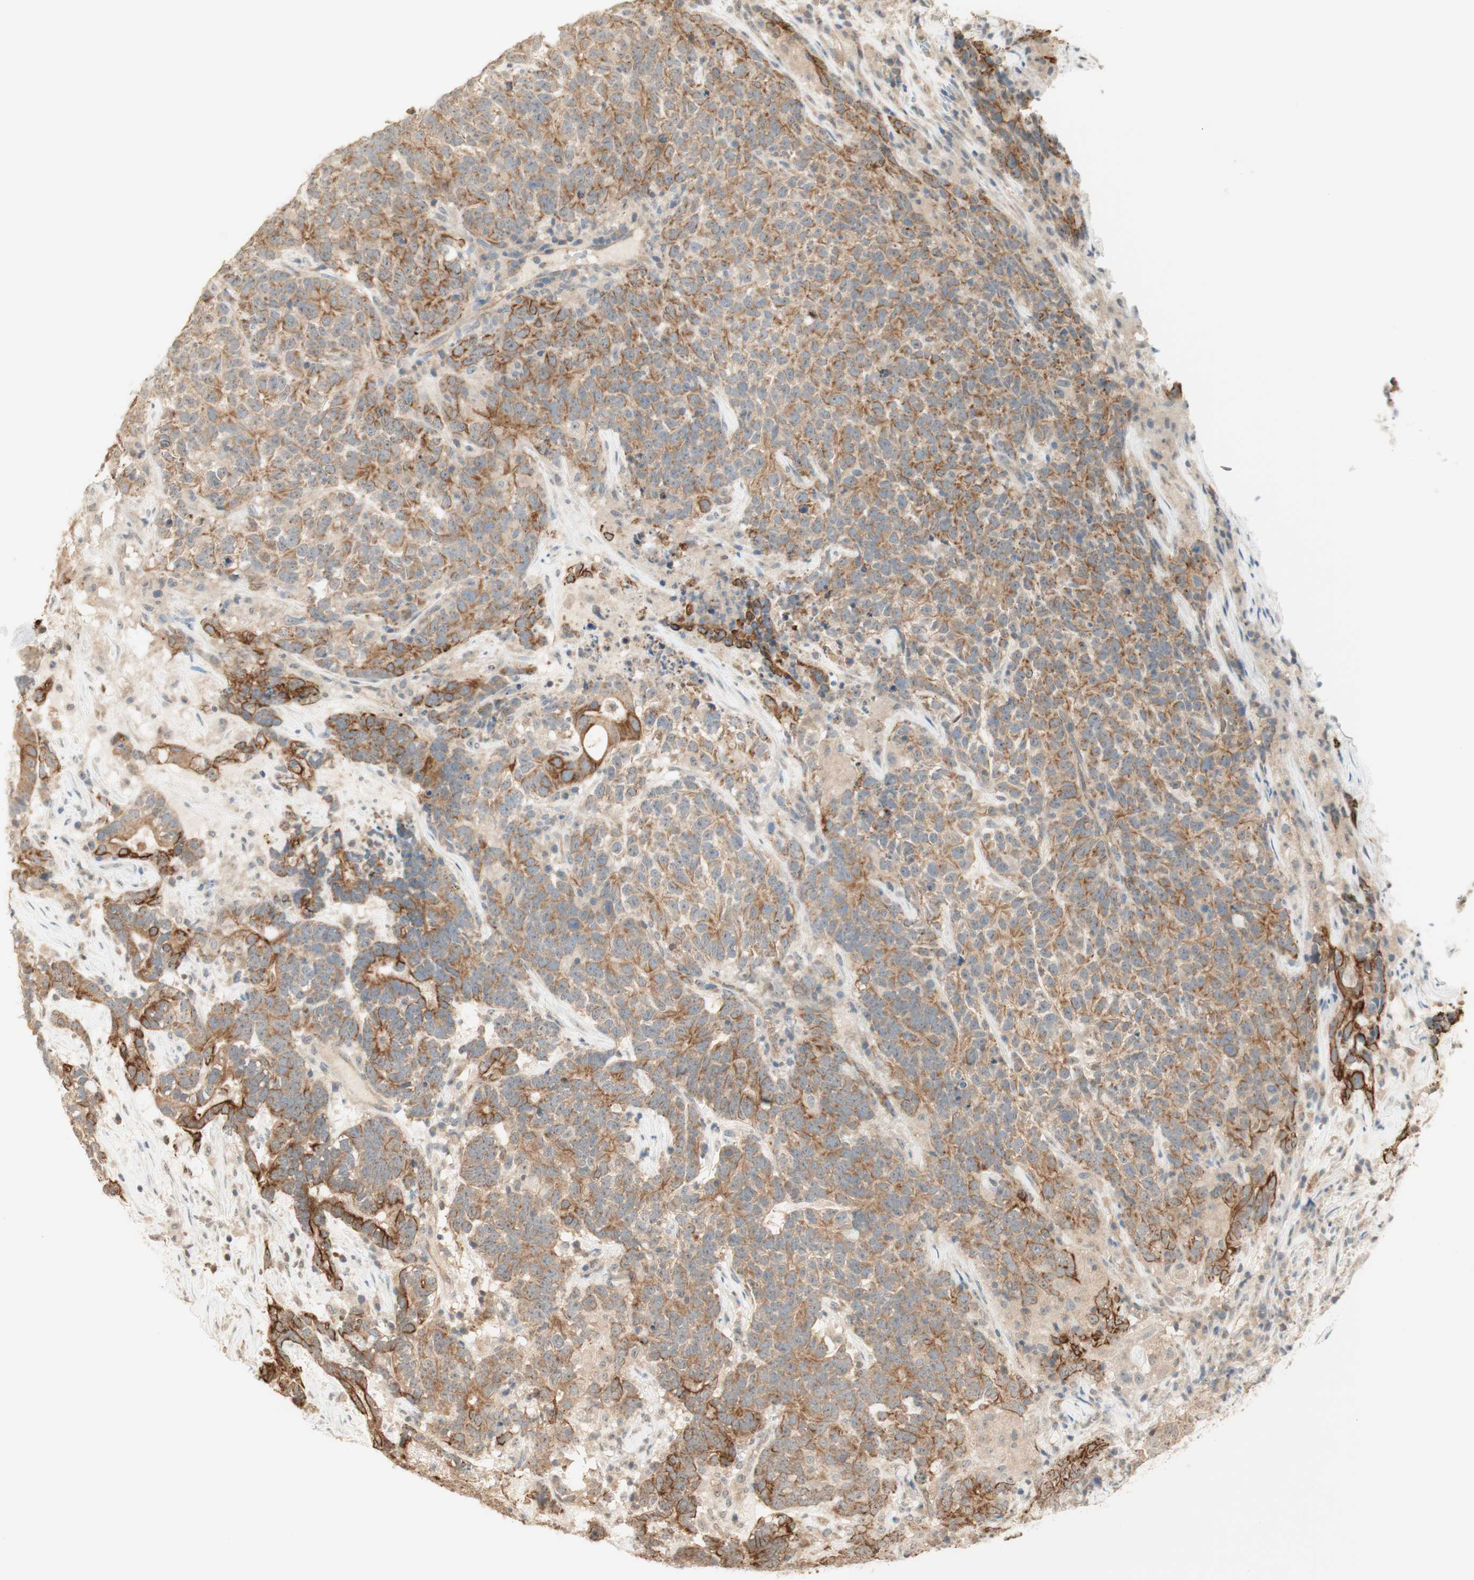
{"staining": {"intensity": "moderate", "quantity": ">75%", "location": "cytoplasmic/membranous"}, "tissue": "testis cancer", "cell_type": "Tumor cells", "image_type": "cancer", "snomed": [{"axis": "morphology", "description": "Carcinoma, Embryonal, NOS"}, {"axis": "topography", "description": "Testis"}], "caption": "Tumor cells demonstrate medium levels of moderate cytoplasmic/membranous expression in approximately >75% of cells in embryonal carcinoma (testis).", "gene": "SPINT2", "patient": {"sex": "male", "age": 26}}